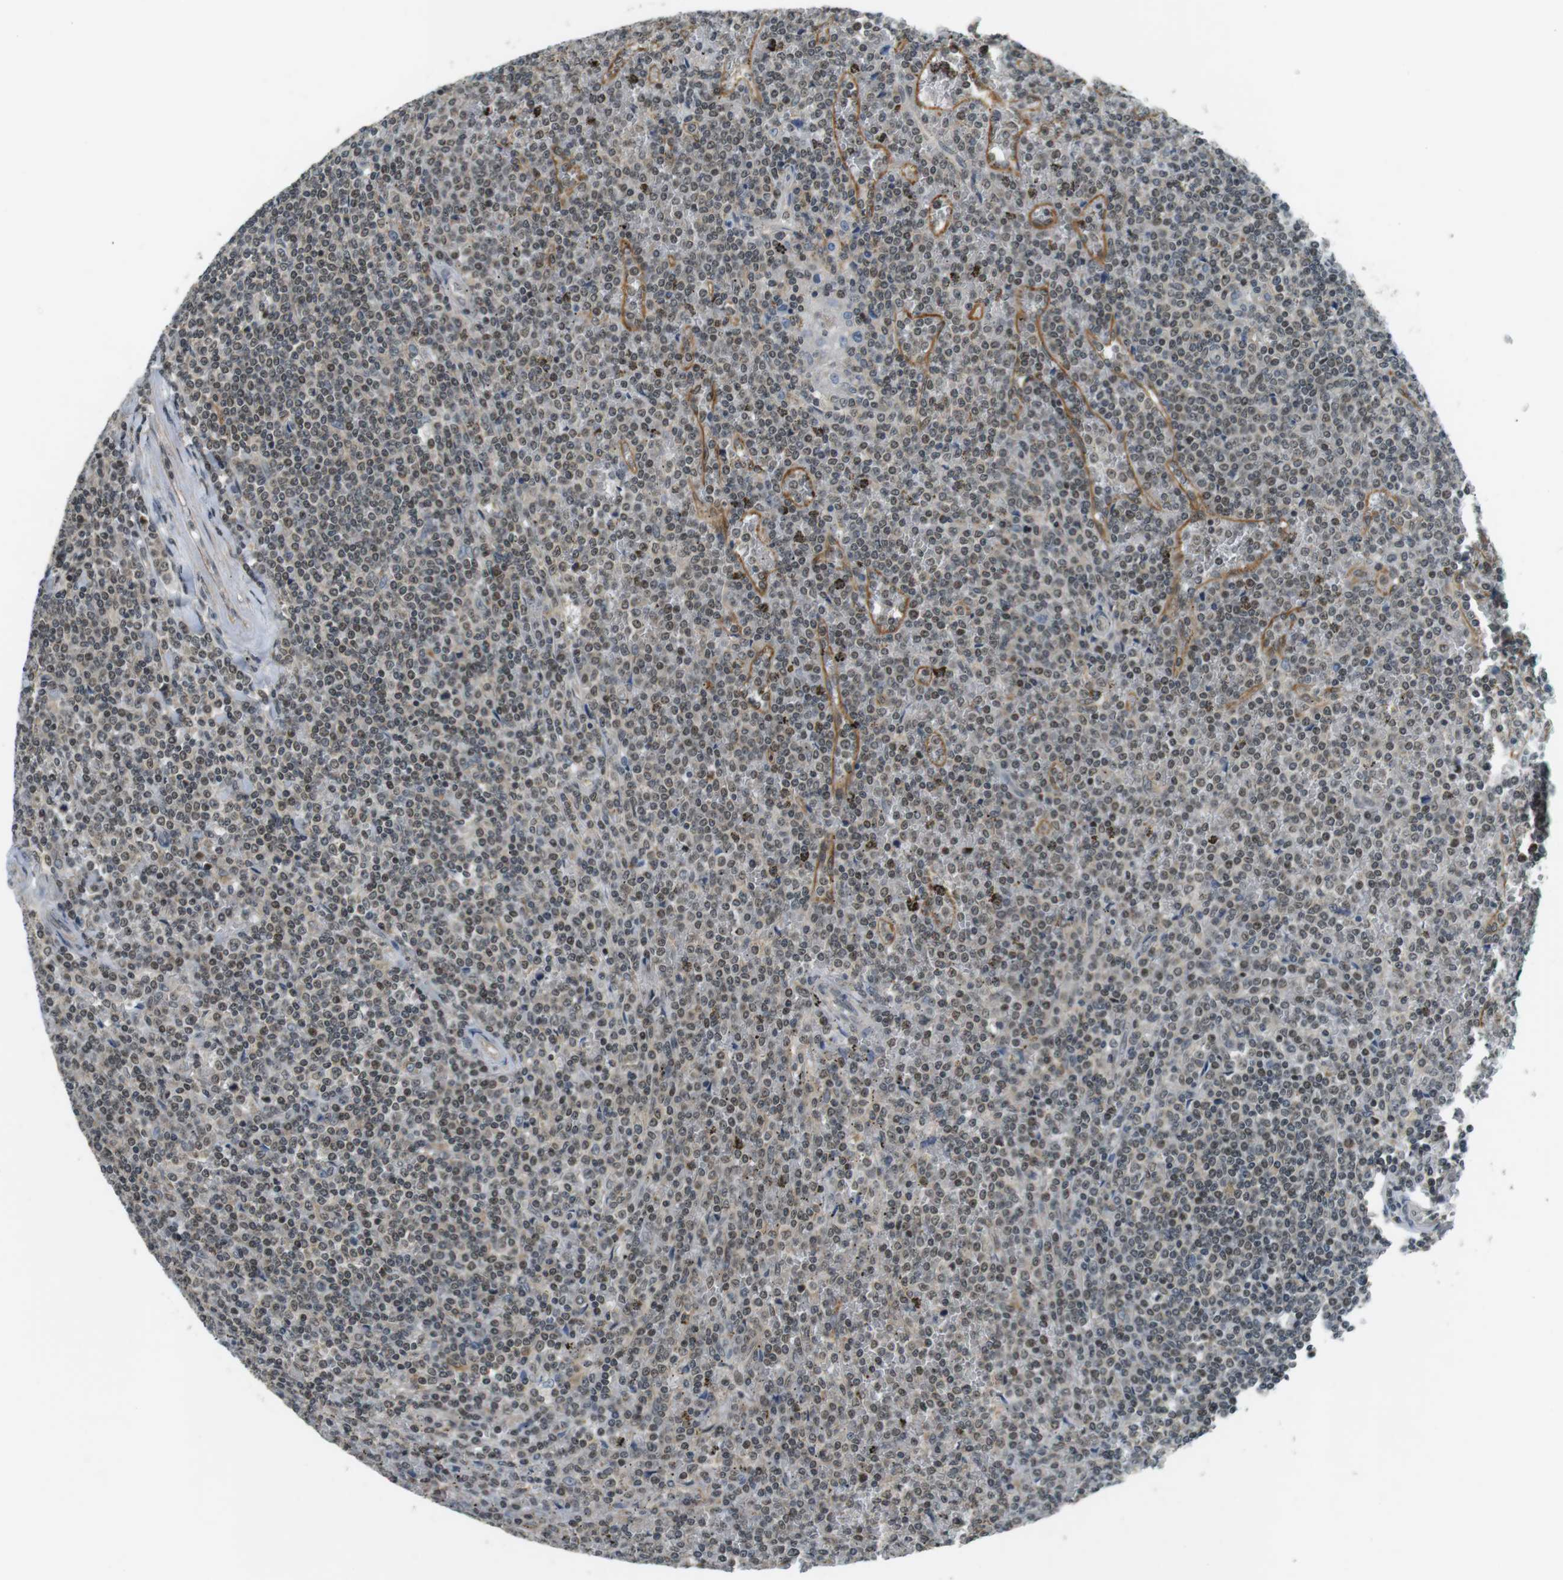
{"staining": {"intensity": "moderate", "quantity": "25%-75%", "location": "nuclear"}, "tissue": "lymphoma", "cell_type": "Tumor cells", "image_type": "cancer", "snomed": [{"axis": "morphology", "description": "Malignant lymphoma, non-Hodgkin's type, Low grade"}, {"axis": "topography", "description": "Spleen"}], "caption": "The micrograph displays staining of lymphoma, revealing moderate nuclear protein expression (brown color) within tumor cells.", "gene": "BRD4", "patient": {"sex": "female", "age": 19}}